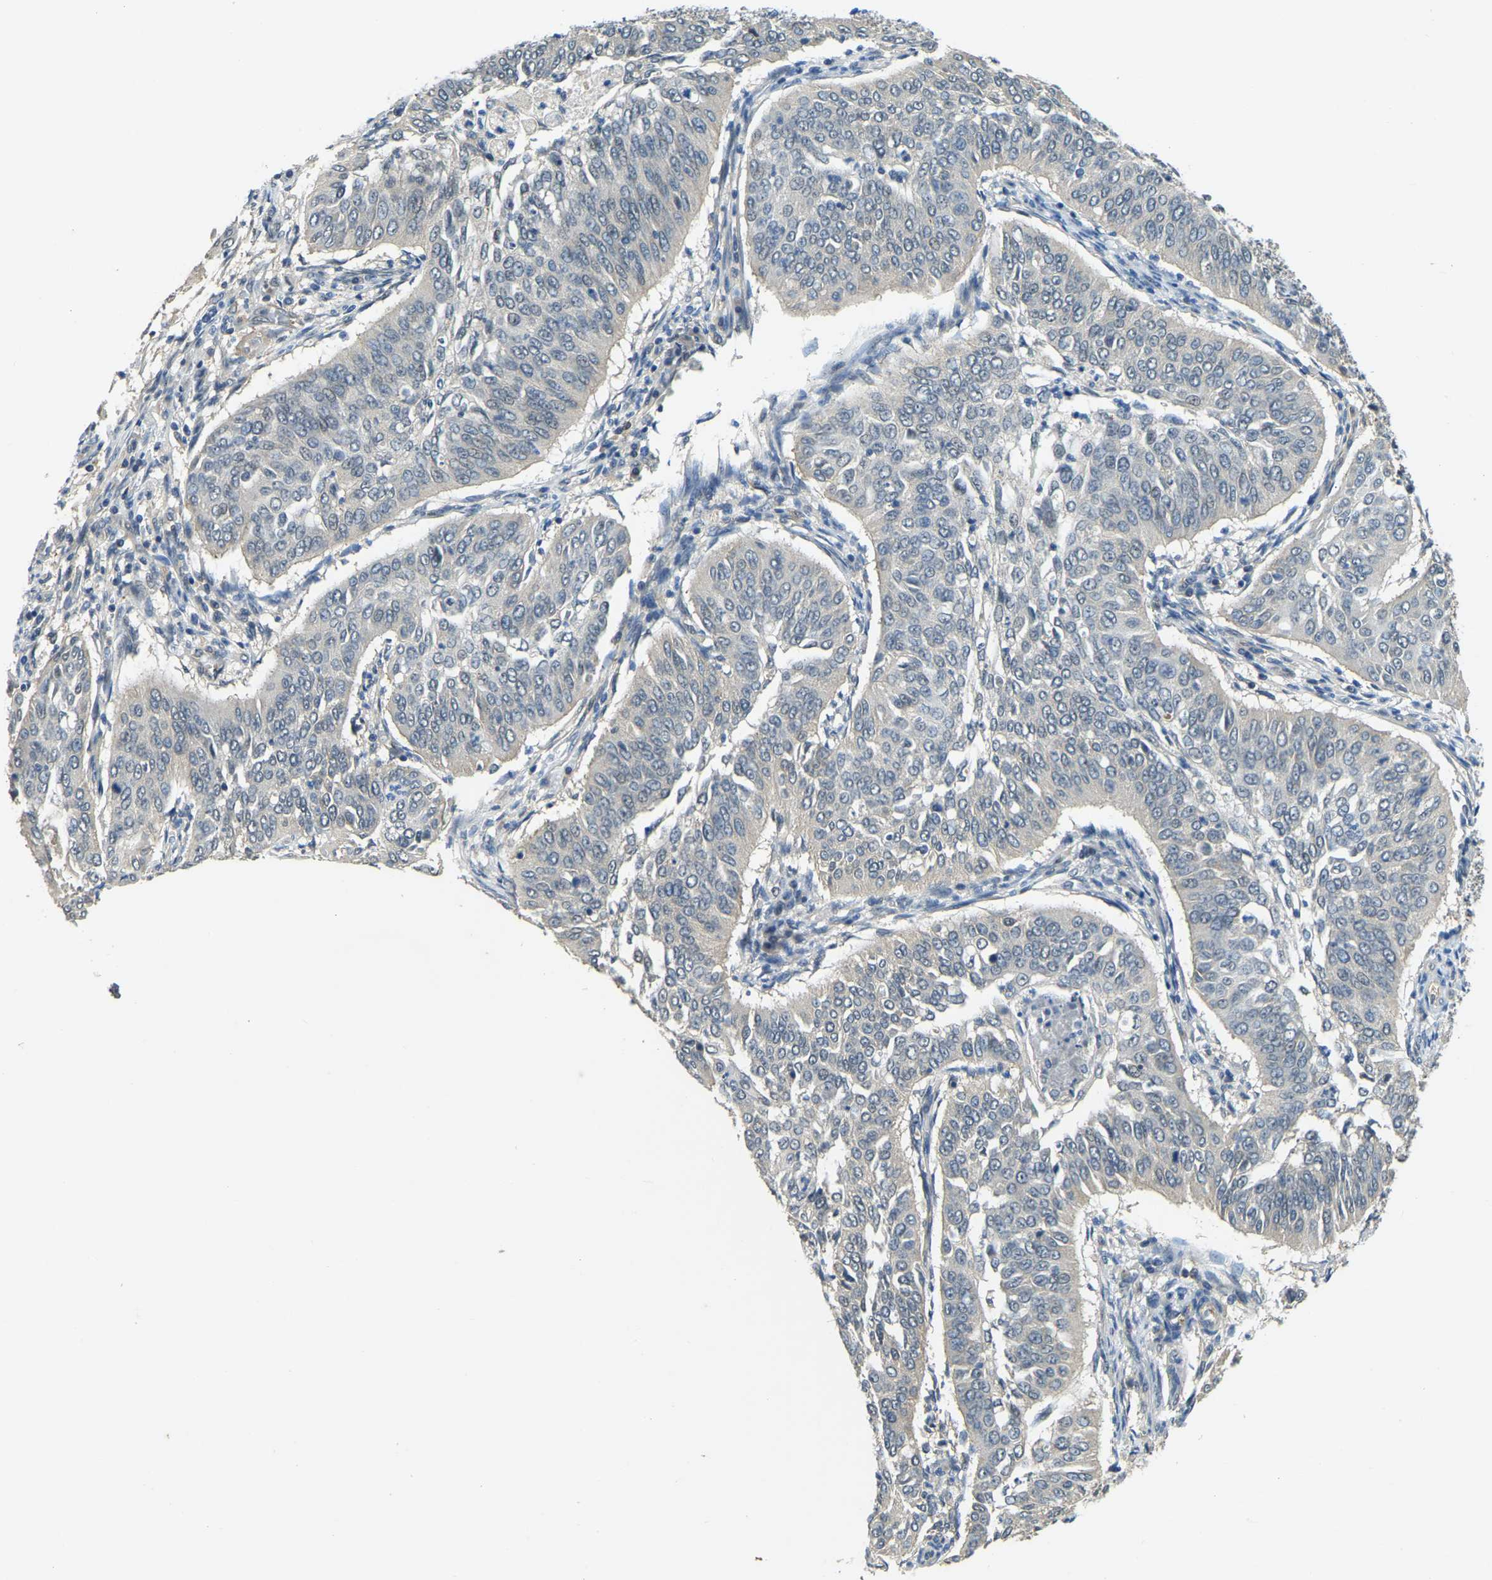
{"staining": {"intensity": "negative", "quantity": "none", "location": "none"}, "tissue": "cervical cancer", "cell_type": "Tumor cells", "image_type": "cancer", "snomed": [{"axis": "morphology", "description": "Normal tissue, NOS"}, {"axis": "morphology", "description": "Squamous cell carcinoma, NOS"}, {"axis": "topography", "description": "Cervix"}], "caption": "Protein analysis of squamous cell carcinoma (cervical) reveals no significant positivity in tumor cells.", "gene": "AHNAK", "patient": {"sex": "female", "age": 39}}